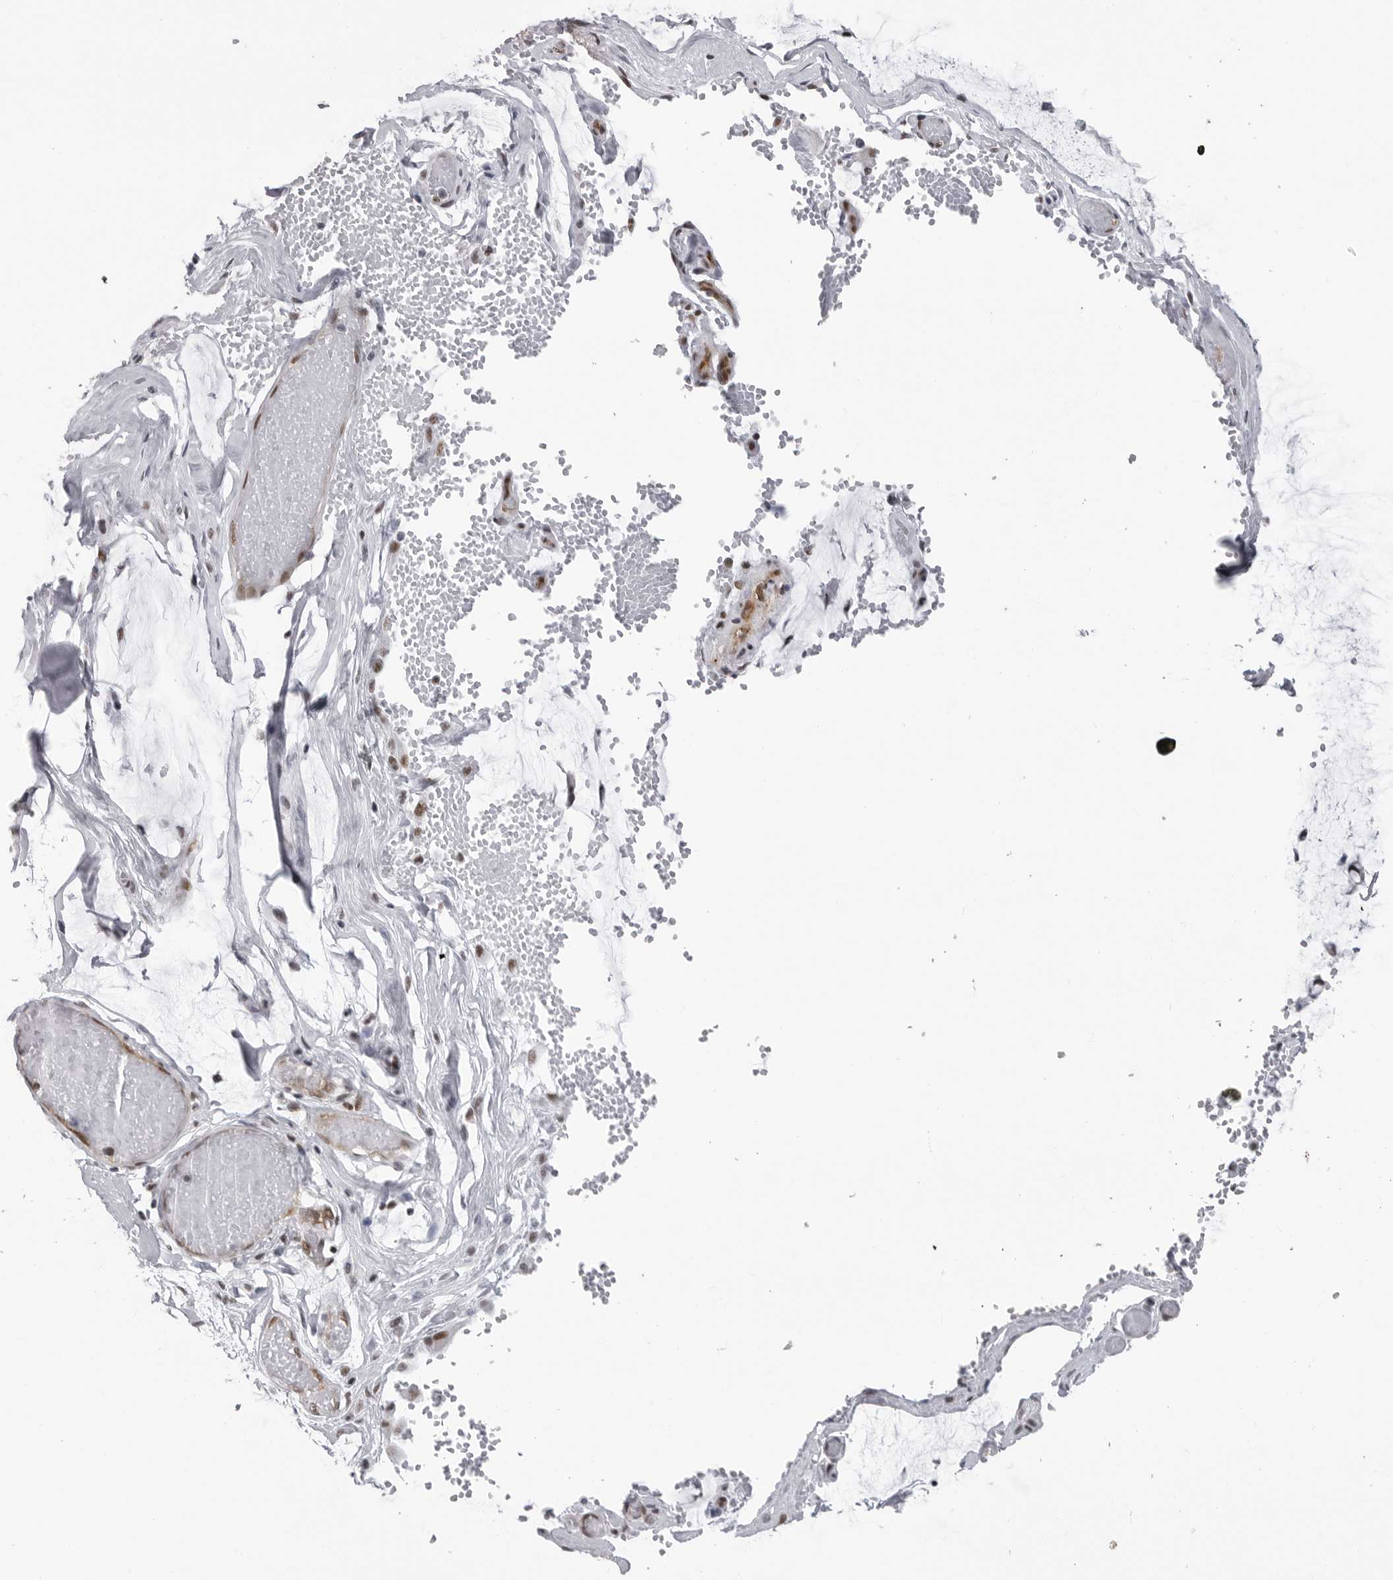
{"staining": {"intensity": "moderate", "quantity": ">75%", "location": "nuclear"}, "tissue": "ovarian cancer", "cell_type": "Tumor cells", "image_type": "cancer", "snomed": [{"axis": "morphology", "description": "Cystadenocarcinoma, mucinous, NOS"}, {"axis": "topography", "description": "Ovary"}], "caption": "Immunohistochemical staining of mucinous cystadenocarcinoma (ovarian) exhibits medium levels of moderate nuclear protein staining in about >75% of tumor cells.", "gene": "RNF26", "patient": {"sex": "female", "age": 39}}